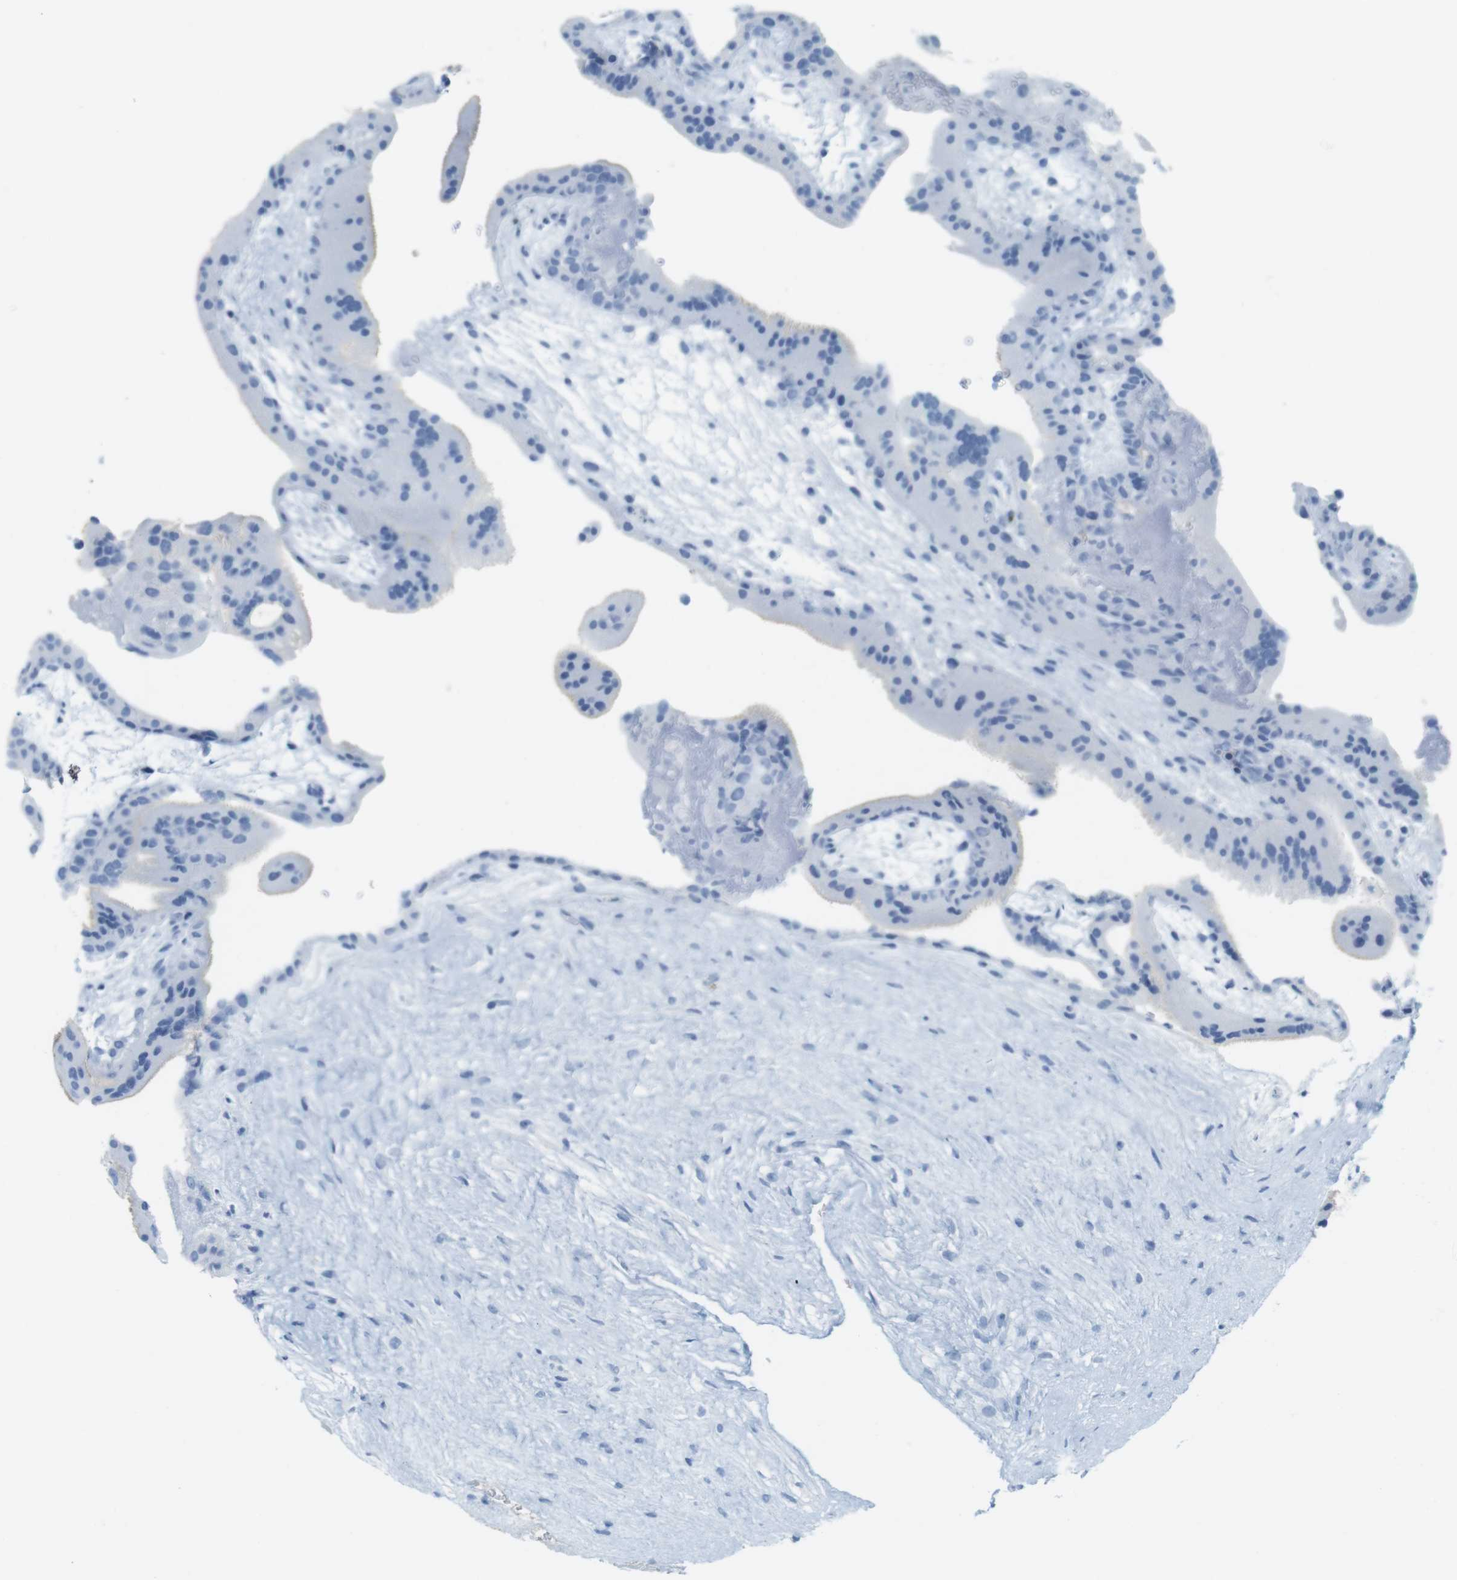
{"staining": {"intensity": "negative", "quantity": "none", "location": "none"}, "tissue": "placenta", "cell_type": "Trophoblastic cells", "image_type": "normal", "snomed": [{"axis": "morphology", "description": "Normal tissue, NOS"}, {"axis": "topography", "description": "Placenta"}], "caption": "IHC of normal placenta shows no staining in trophoblastic cells. (Brightfield microscopy of DAB immunohistochemistry (IHC) at high magnification).", "gene": "TNNT2", "patient": {"sex": "female", "age": 19}}